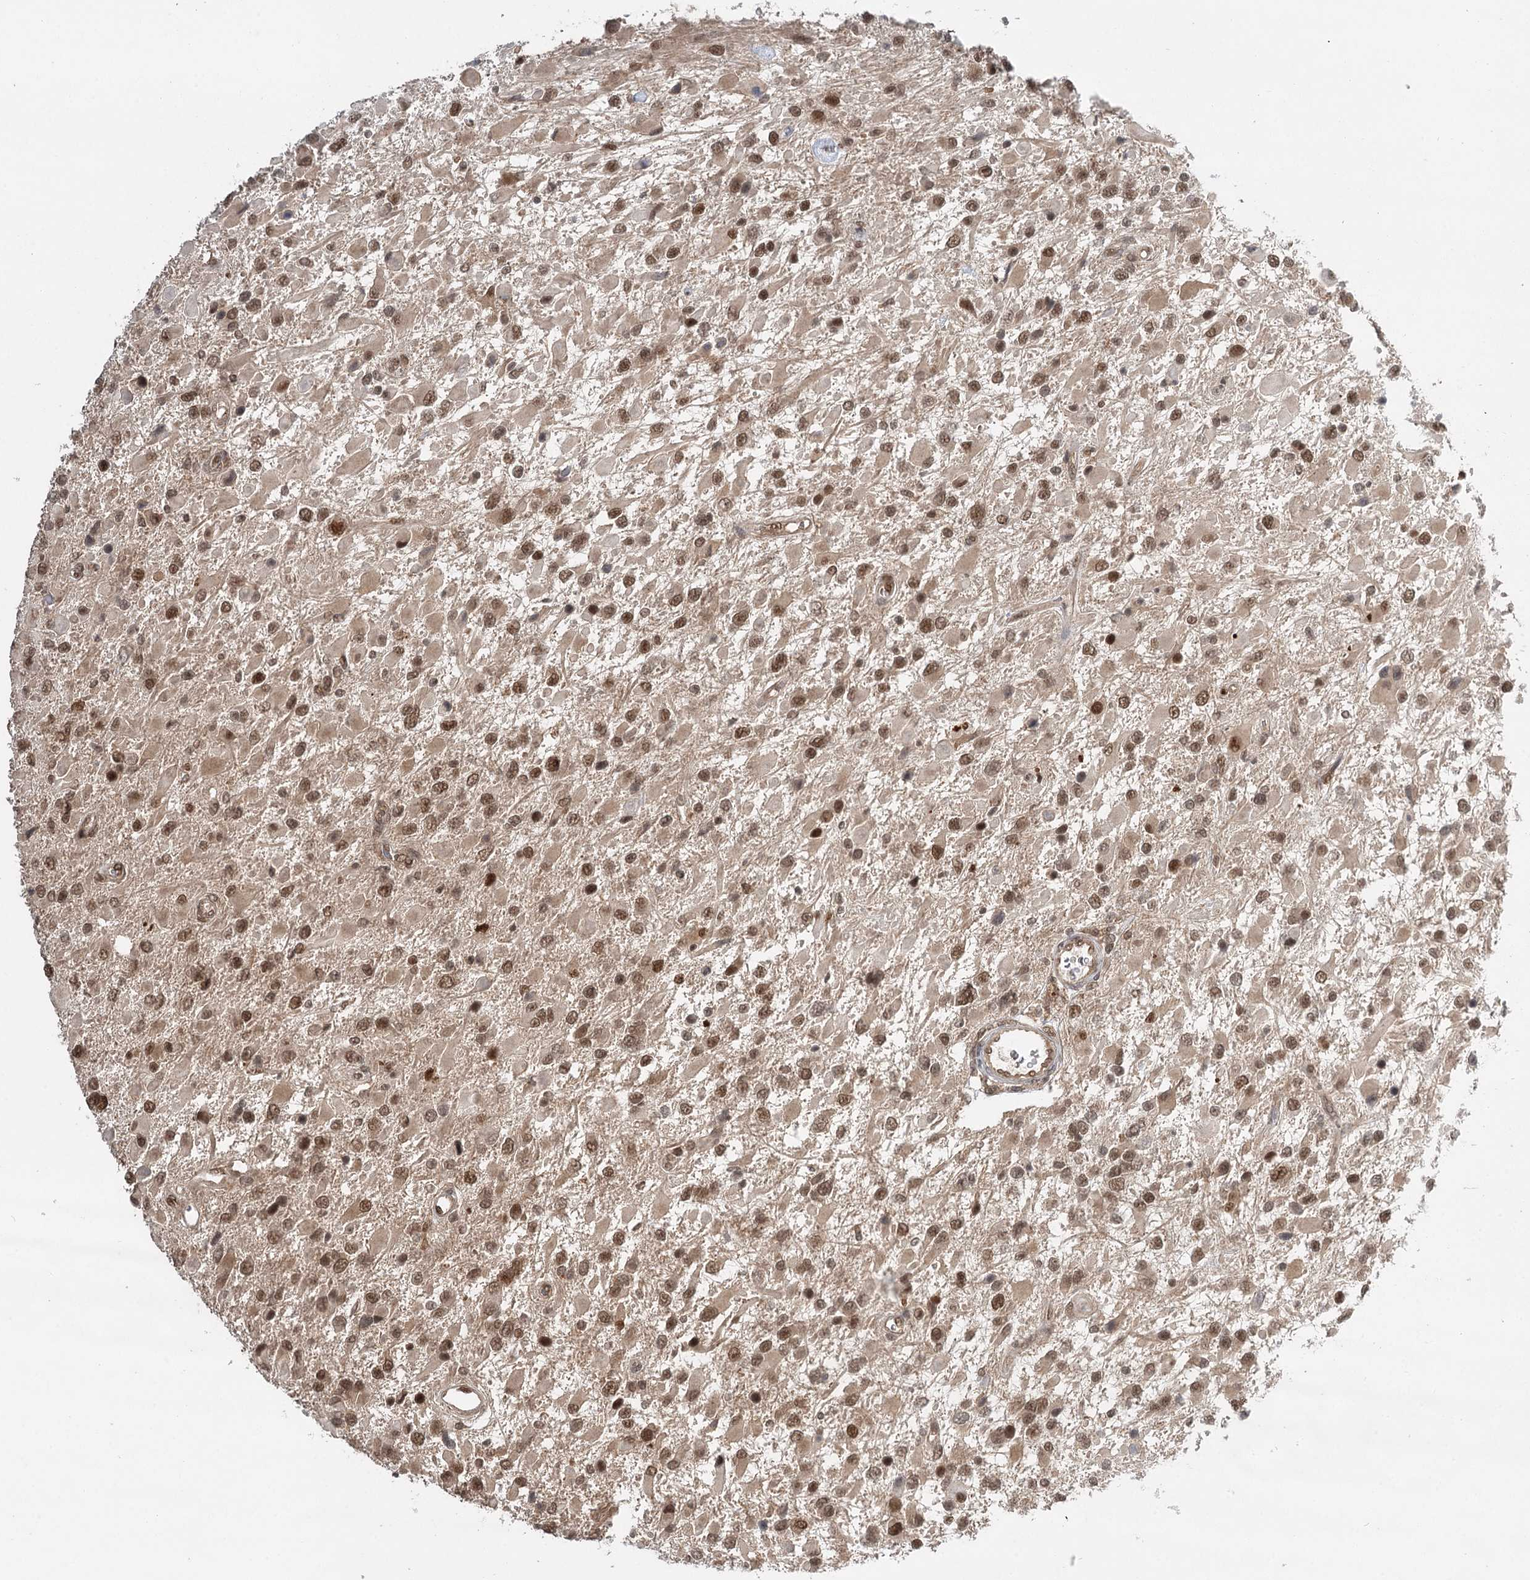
{"staining": {"intensity": "moderate", "quantity": ">75%", "location": "nuclear"}, "tissue": "glioma", "cell_type": "Tumor cells", "image_type": "cancer", "snomed": [{"axis": "morphology", "description": "Glioma, malignant, High grade"}, {"axis": "topography", "description": "Brain"}], "caption": "Brown immunohistochemical staining in human glioma exhibits moderate nuclear positivity in approximately >75% of tumor cells. The protein of interest is stained brown, and the nuclei are stained in blue (DAB IHC with brightfield microscopy, high magnification).", "gene": "N6AMT1", "patient": {"sex": "male", "age": 53}}